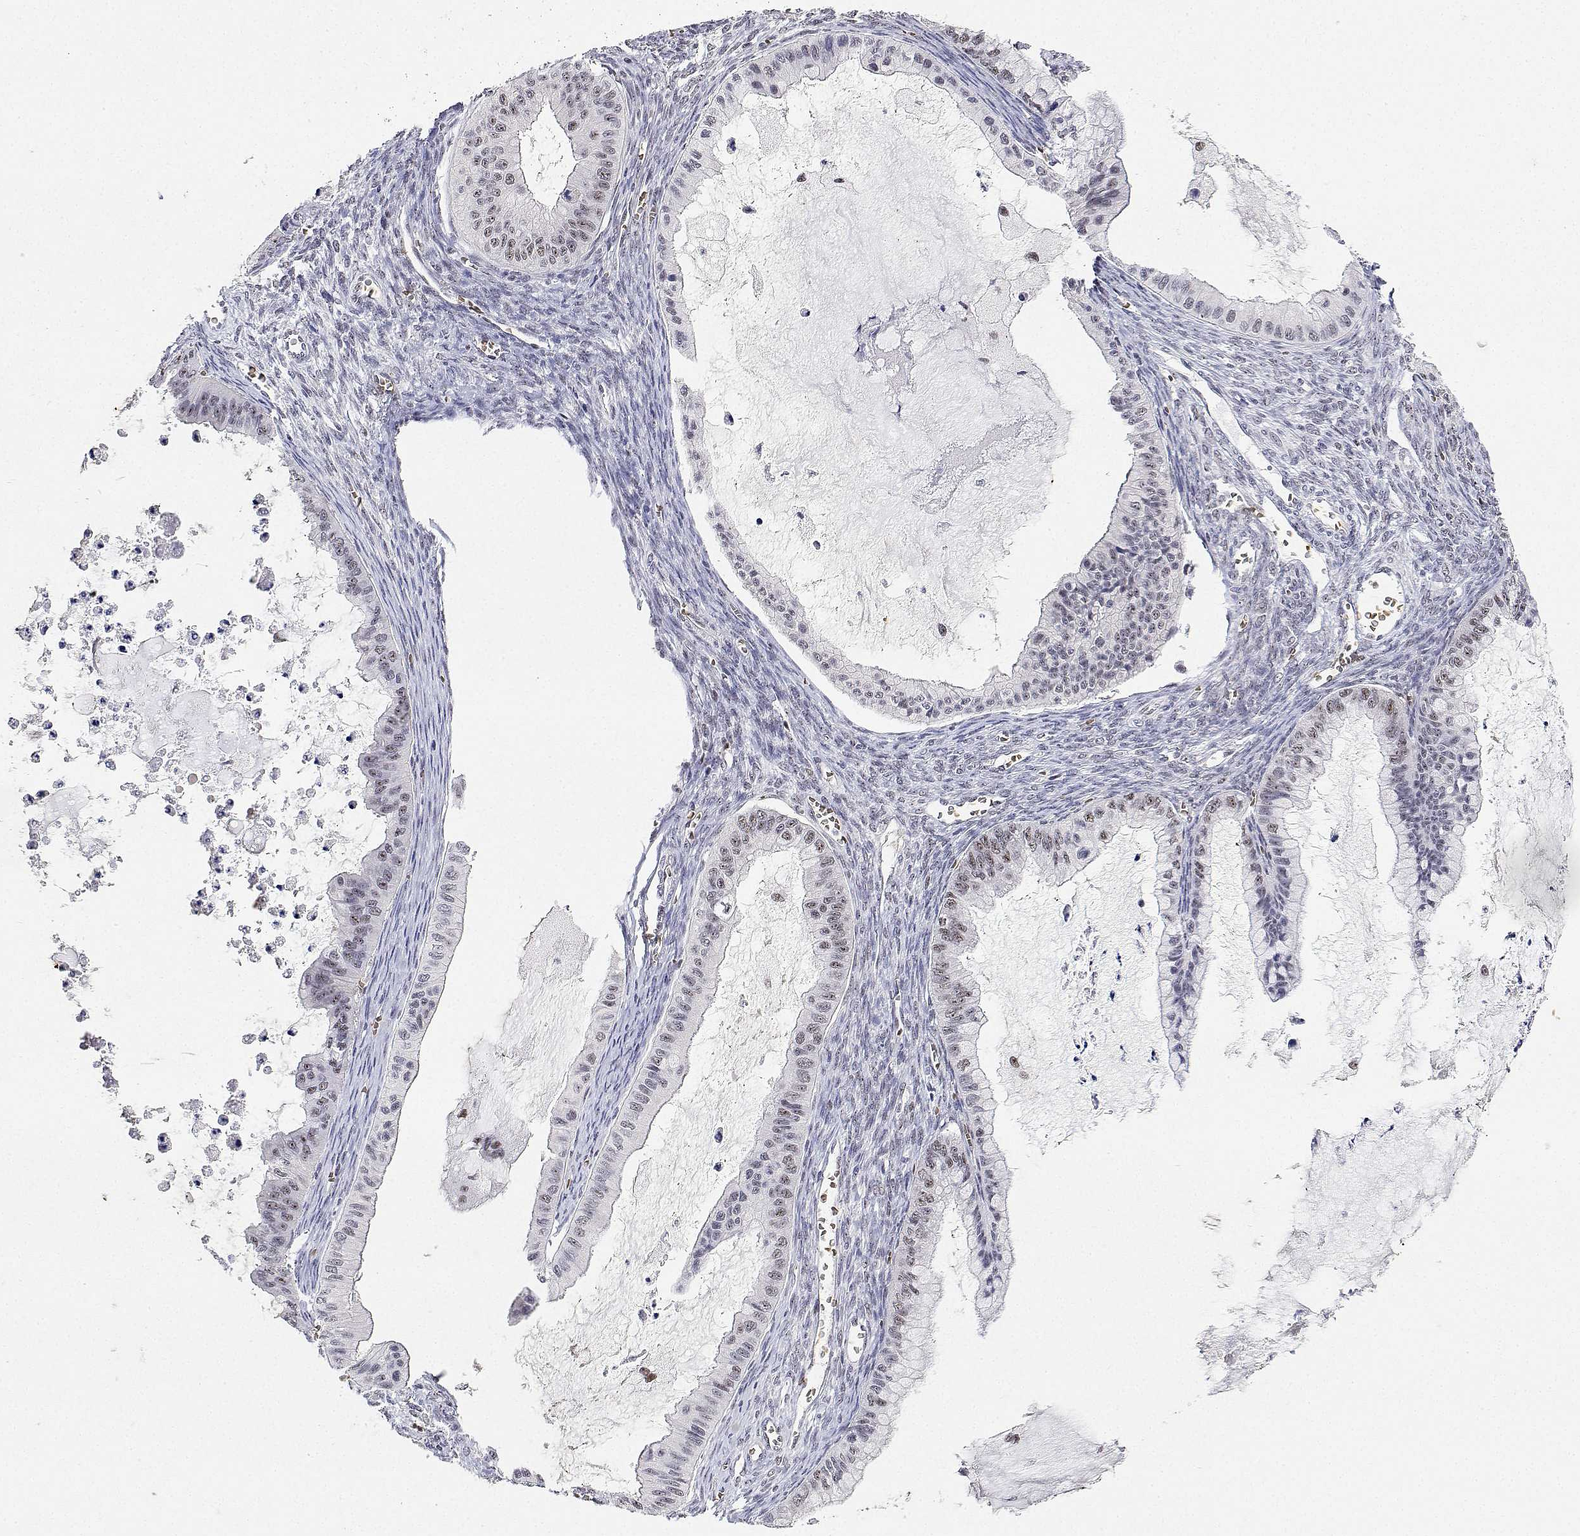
{"staining": {"intensity": "weak", "quantity": "25%-75%", "location": "nuclear"}, "tissue": "ovarian cancer", "cell_type": "Tumor cells", "image_type": "cancer", "snomed": [{"axis": "morphology", "description": "Cystadenocarcinoma, mucinous, NOS"}, {"axis": "topography", "description": "Ovary"}], "caption": "Ovarian cancer (mucinous cystadenocarcinoma) tissue exhibits weak nuclear staining in about 25%-75% of tumor cells", "gene": "ADAR", "patient": {"sex": "female", "age": 72}}